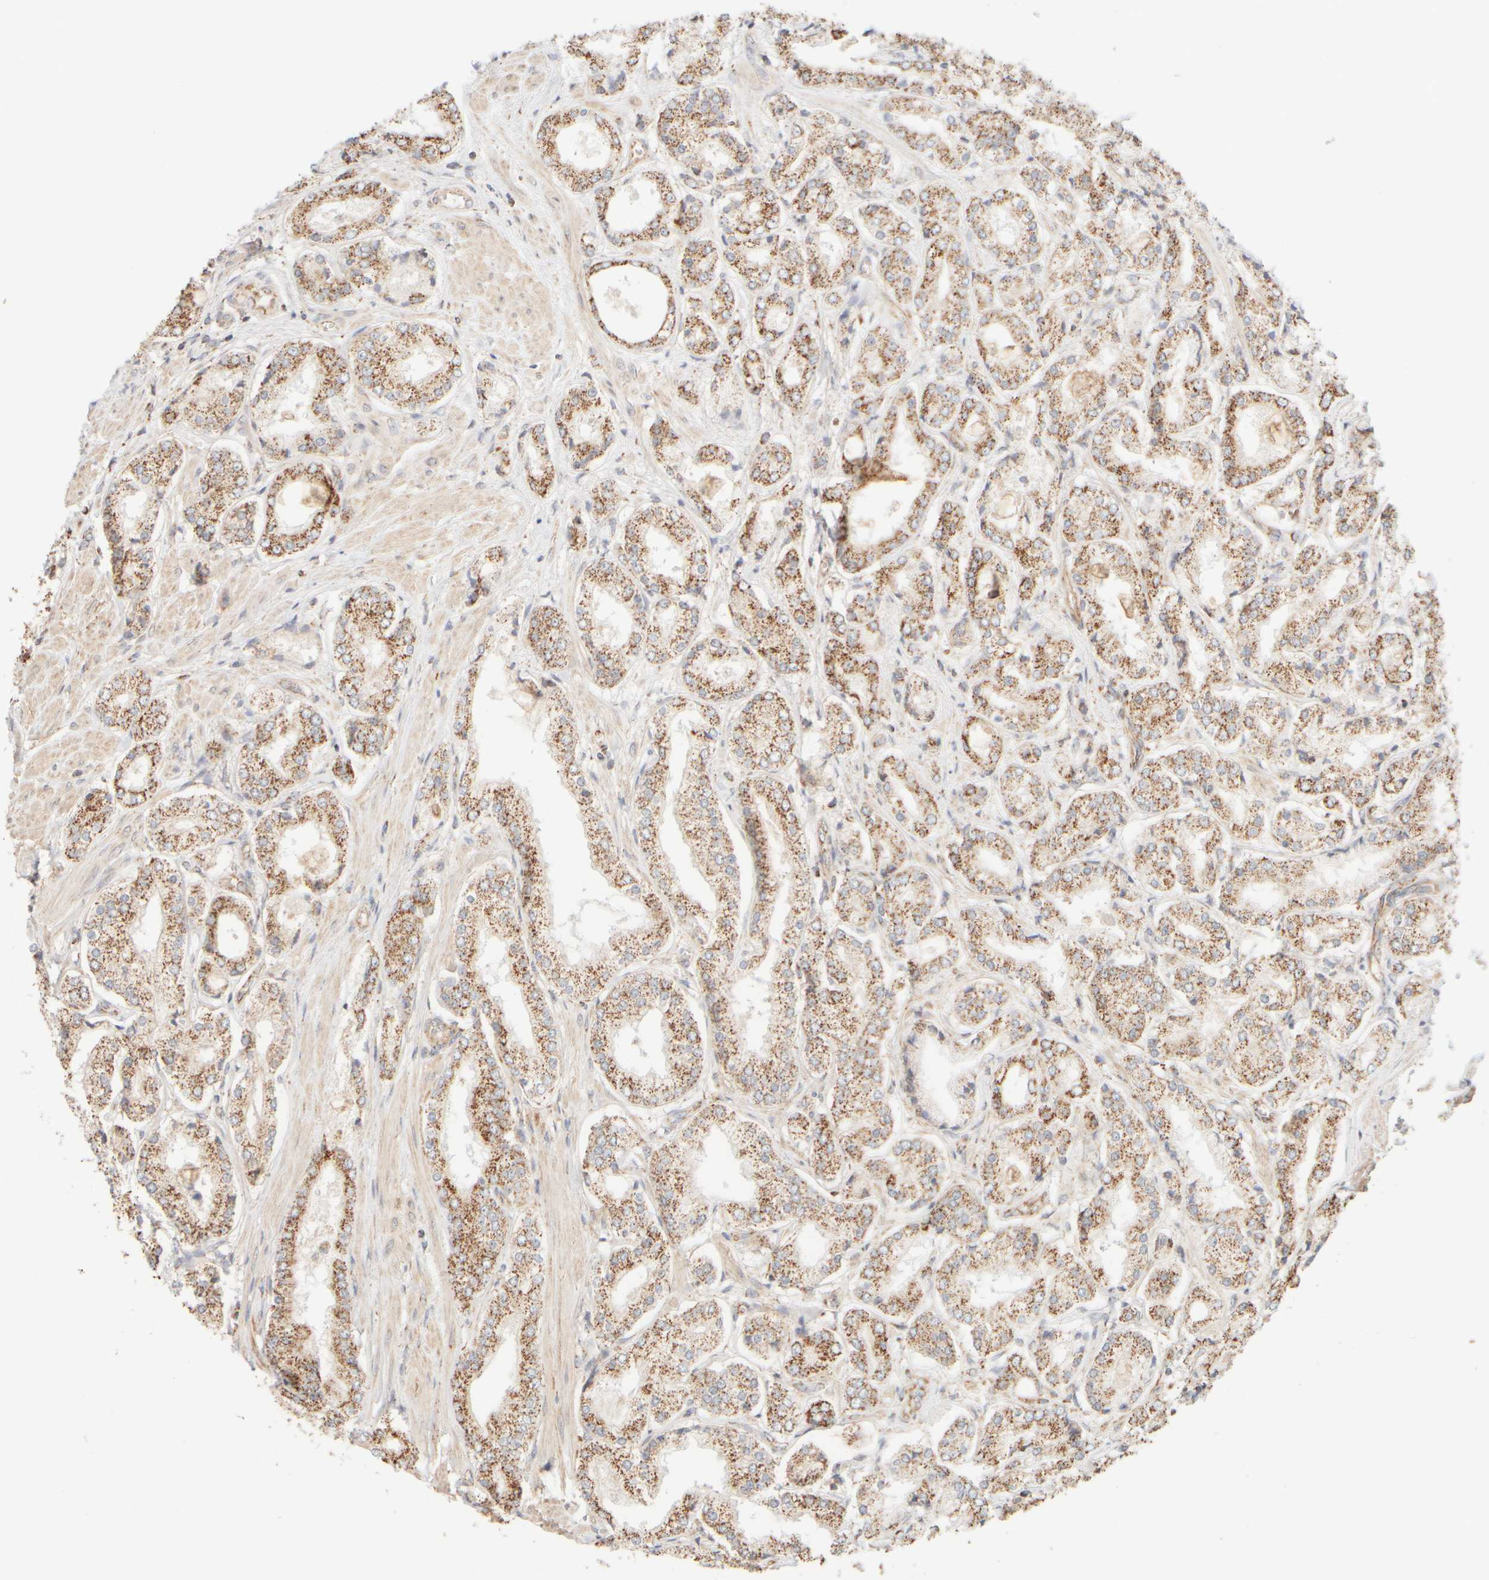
{"staining": {"intensity": "moderate", "quantity": ">75%", "location": "cytoplasmic/membranous"}, "tissue": "prostate cancer", "cell_type": "Tumor cells", "image_type": "cancer", "snomed": [{"axis": "morphology", "description": "Adenocarcinoma, Low grade"}, {"axis": "topography", "description": "Prostate"}], "caption": "Protein expression analysis of prostate cancer demonstrates moderate cytoplasmic/membranous staining in approximately >75% of tumor cells.", "gene": "APBB2", "patient": {"sex": "male", "age": 62}}